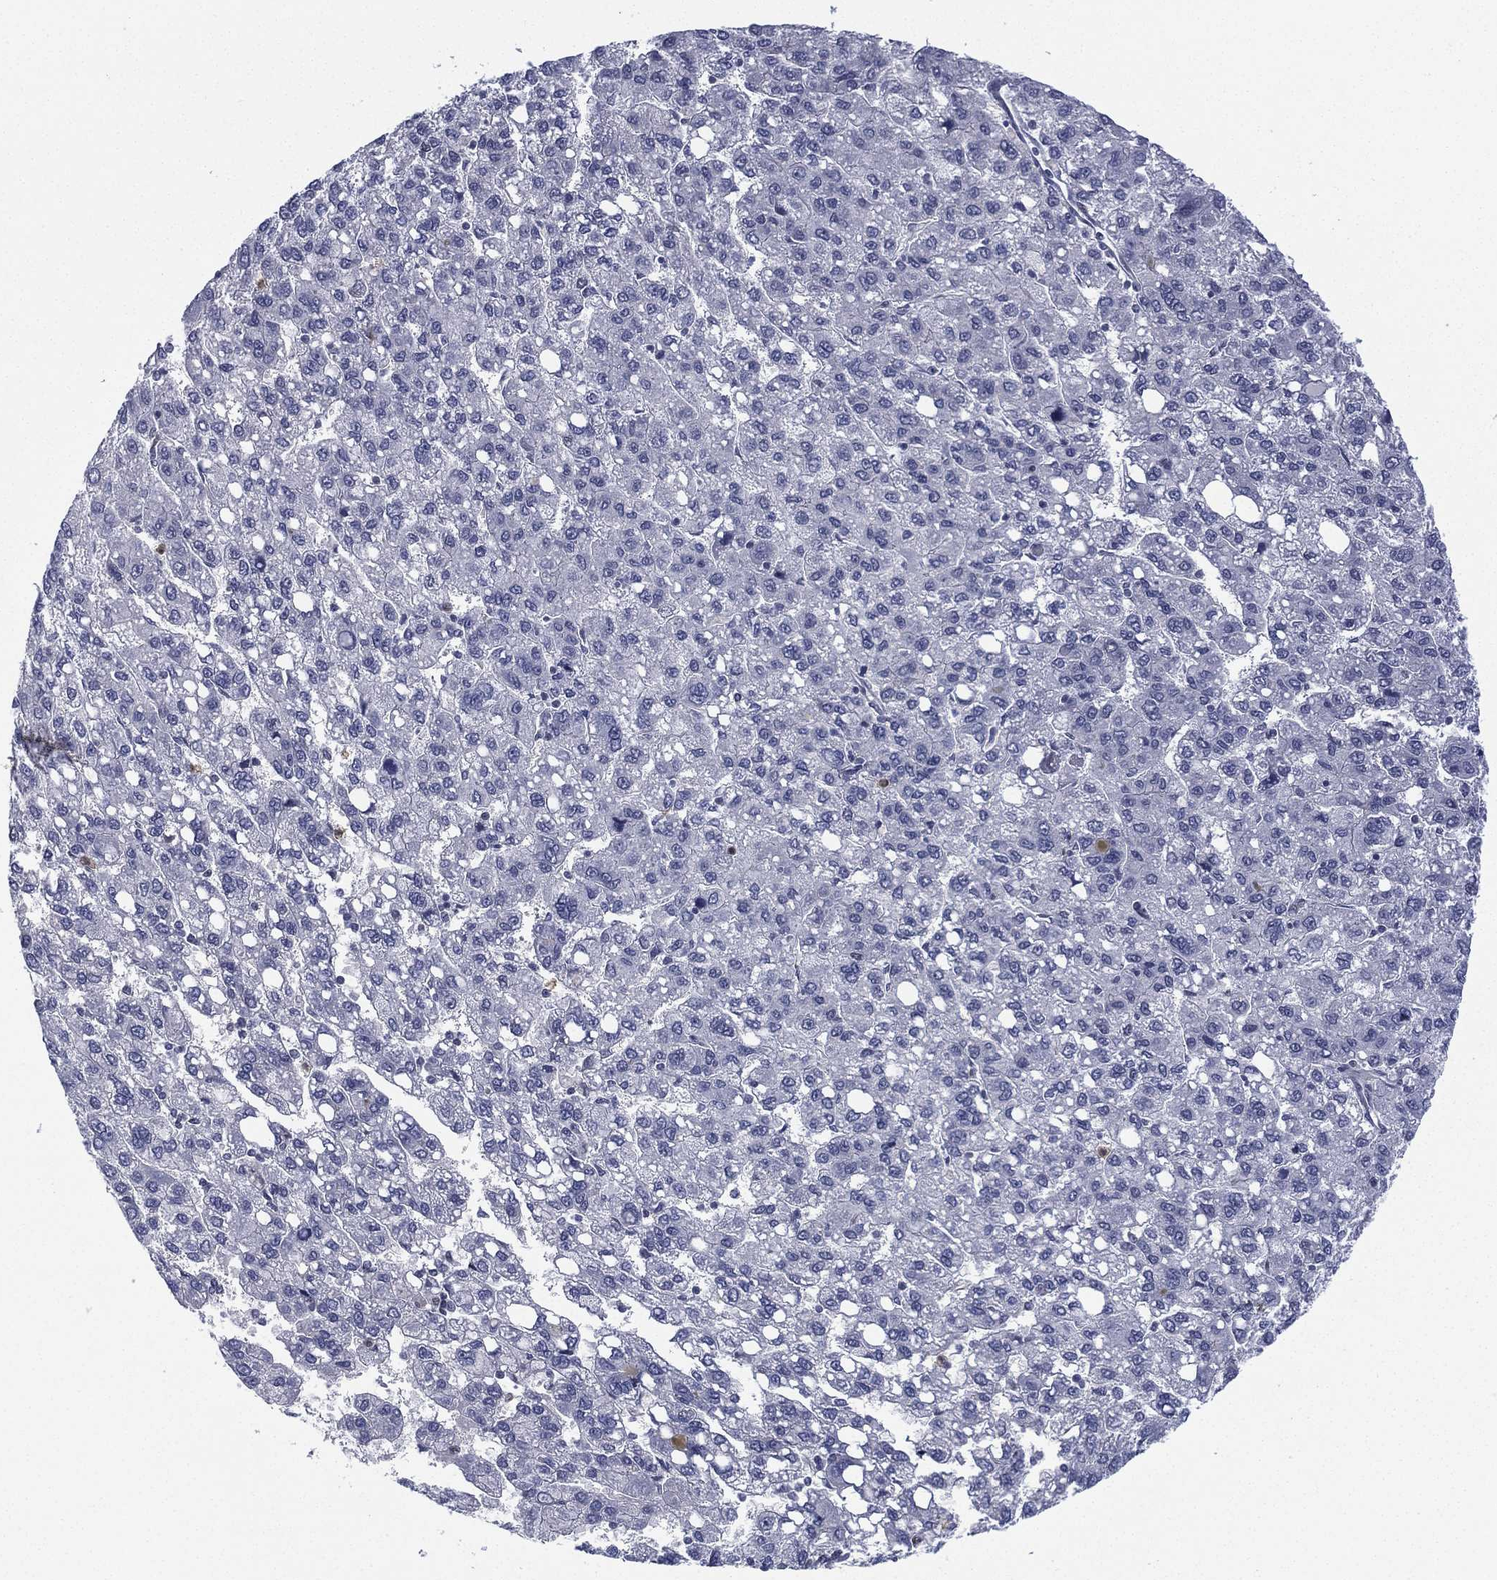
{"staining": {"intensity": "negative", "quantity": "none", "location": "none"}, "tissue": "liver cancer", "cell_type": "Tumor cells", "image_type": "cancer", "snomed": [{"axis": "morphology", "description": "Carcinoma, Hepatocellular, NOS"}, {"axis": "topography", "description": "Liver"}], "caption": "DAB (3,3'-diaminobenzidine) immunohistochemical staining of human liver cancer (hepatocellular carcinoma) displays no significant staining in tumor cells. Brightfield microscopy of IHC stained with DAB (brown) and hematoxylin (blue), captured at high magnification.", "gene": "ZNF711", "patient": {"sex": "female", "age": 82}}